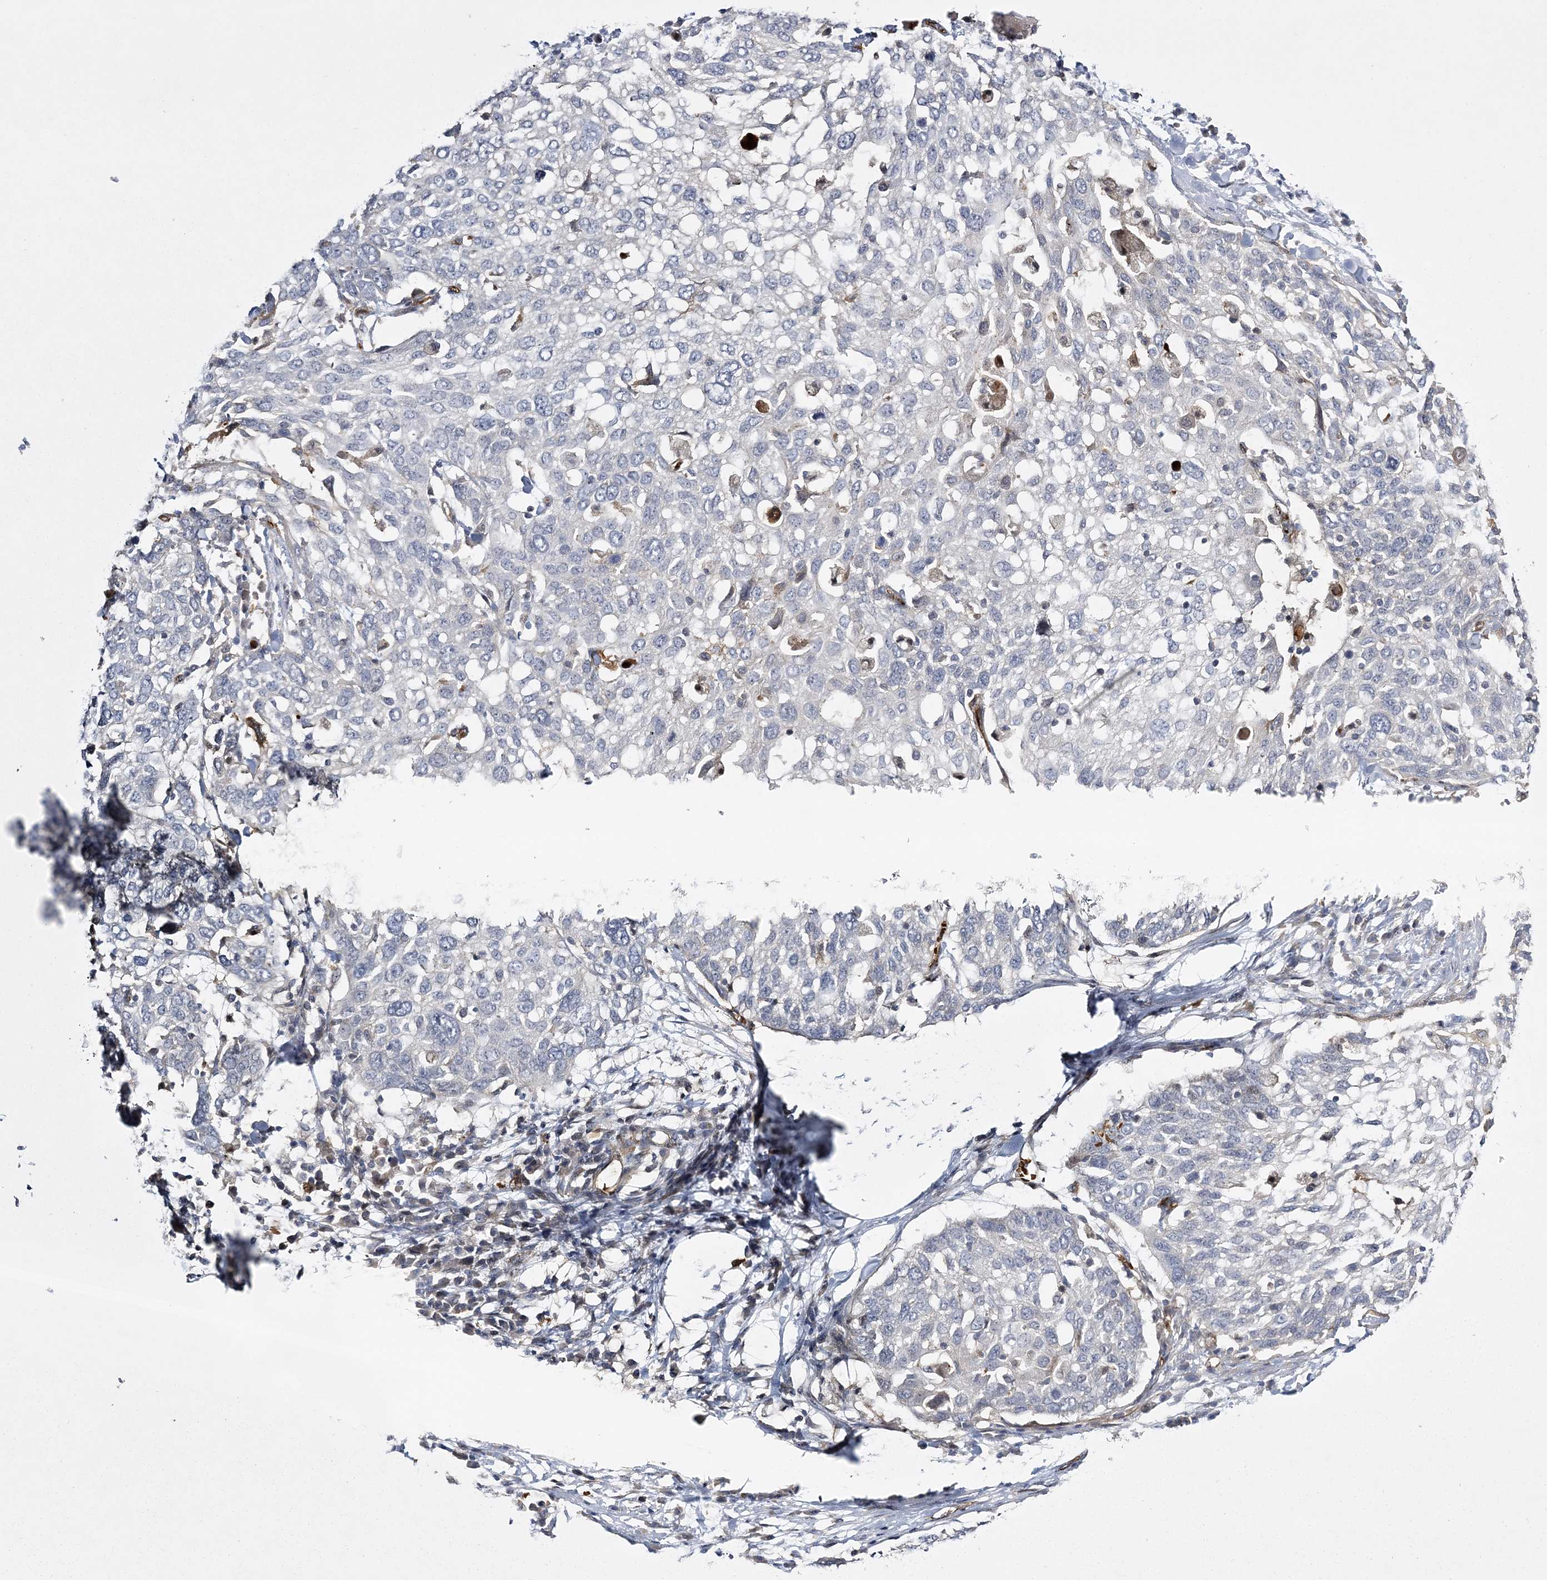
{"staining": {"intensity": "negative", "quantity": "none", "location": "none"}, "tissue": "lung cancer", "cell_type": "Tumor cells", "image_type": "cancer", "snomed": [{"axis": "morphology", "description": "Squamous cell carcinoma, NOS"}, {"axis": "topography", "description": "Lung"}], "caption": "This is a histopathology image of immunohistochemistry staining of squamous cell carcinoma (lung), which shows no staining in tumor cells.", "gene": "CALN1", "patient": {"sex": "male", "age": 65}}